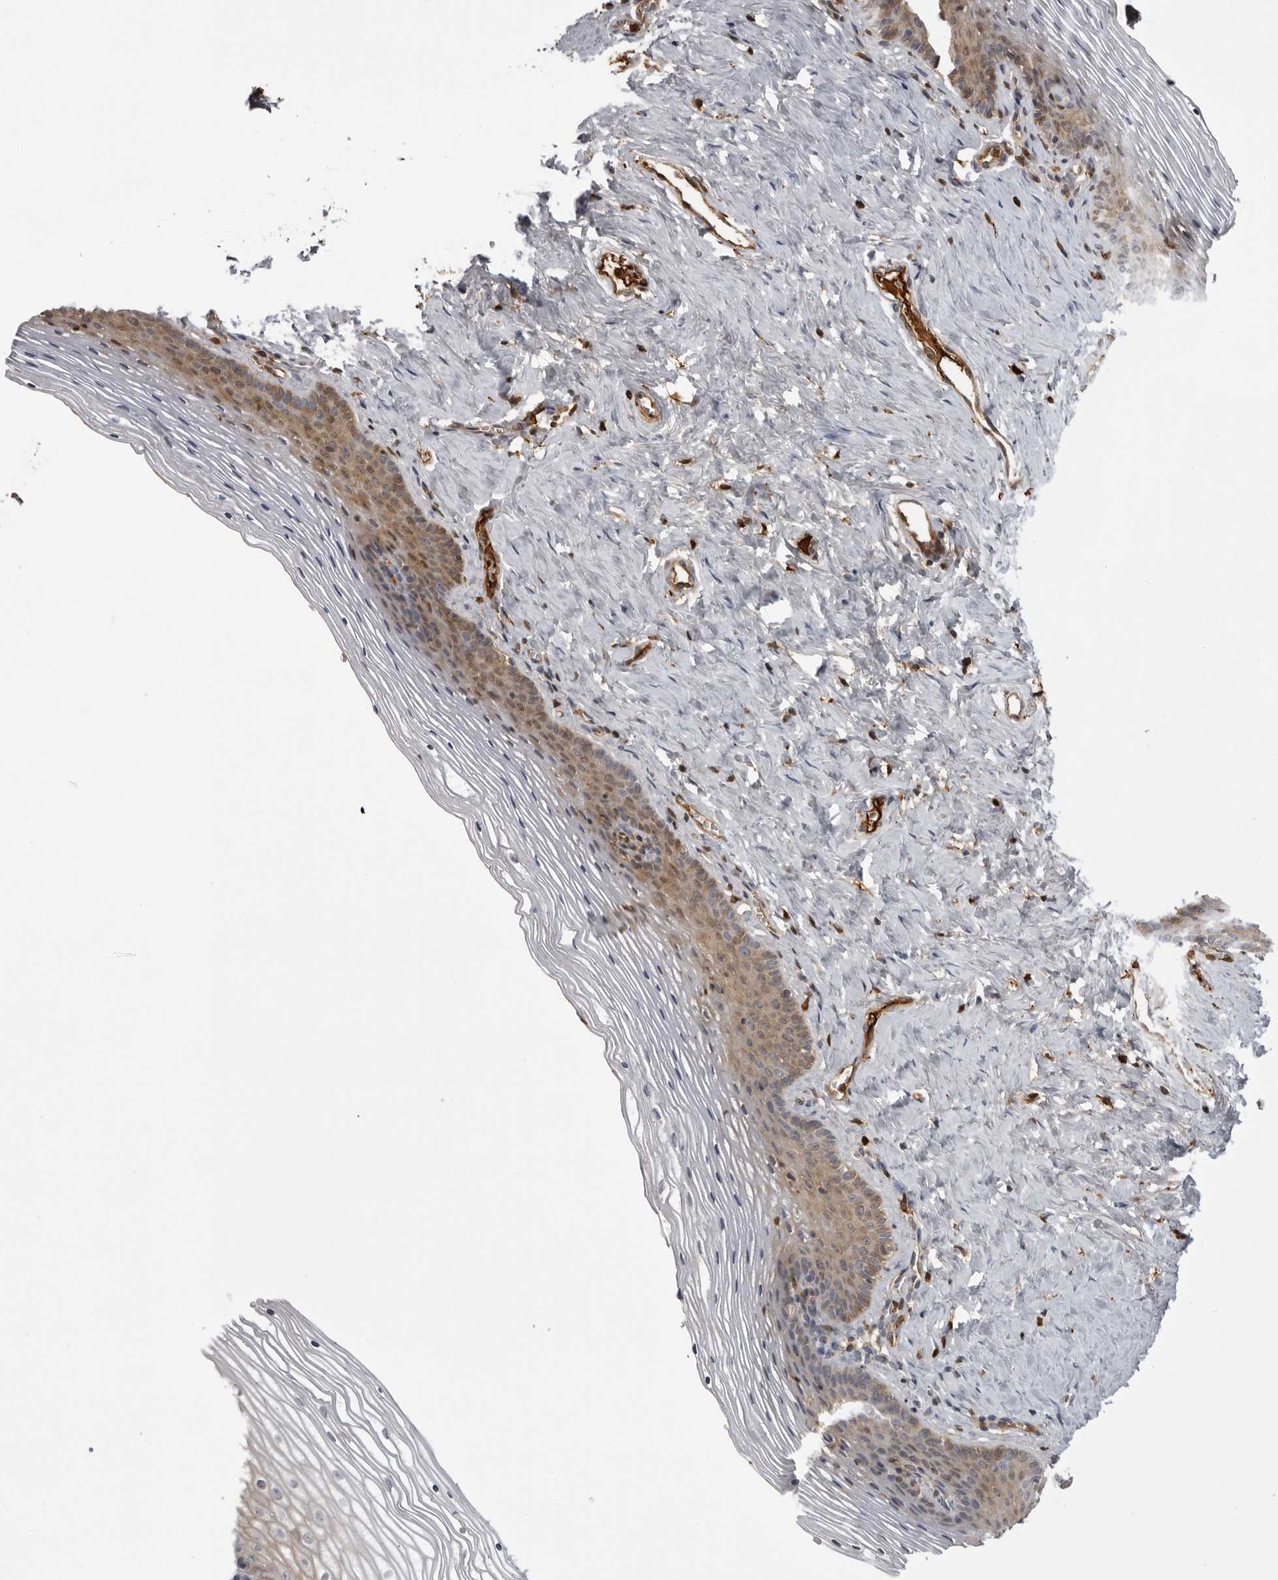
{"staining": {"intensity": "moderate", "quantity": "<25%", "location": "cytoplasmic/membranous"}, "tissue": "vagina", "cell_type": "Squamous epithelial cells", "image_type": "normal", "snomed": [{"axis": "morphology", "description": "Normal tissue, NOS"}, {"axis": "topography", "description": "Vagina"}], "caption": "Vagina stained with a brown dye displays moderate cytoplasmic/membranous positive expression in approximately <25% of squamous epithelial cells.", "gene": "PLEKHF2", "patient": {"sex": "female", "age": 32}}